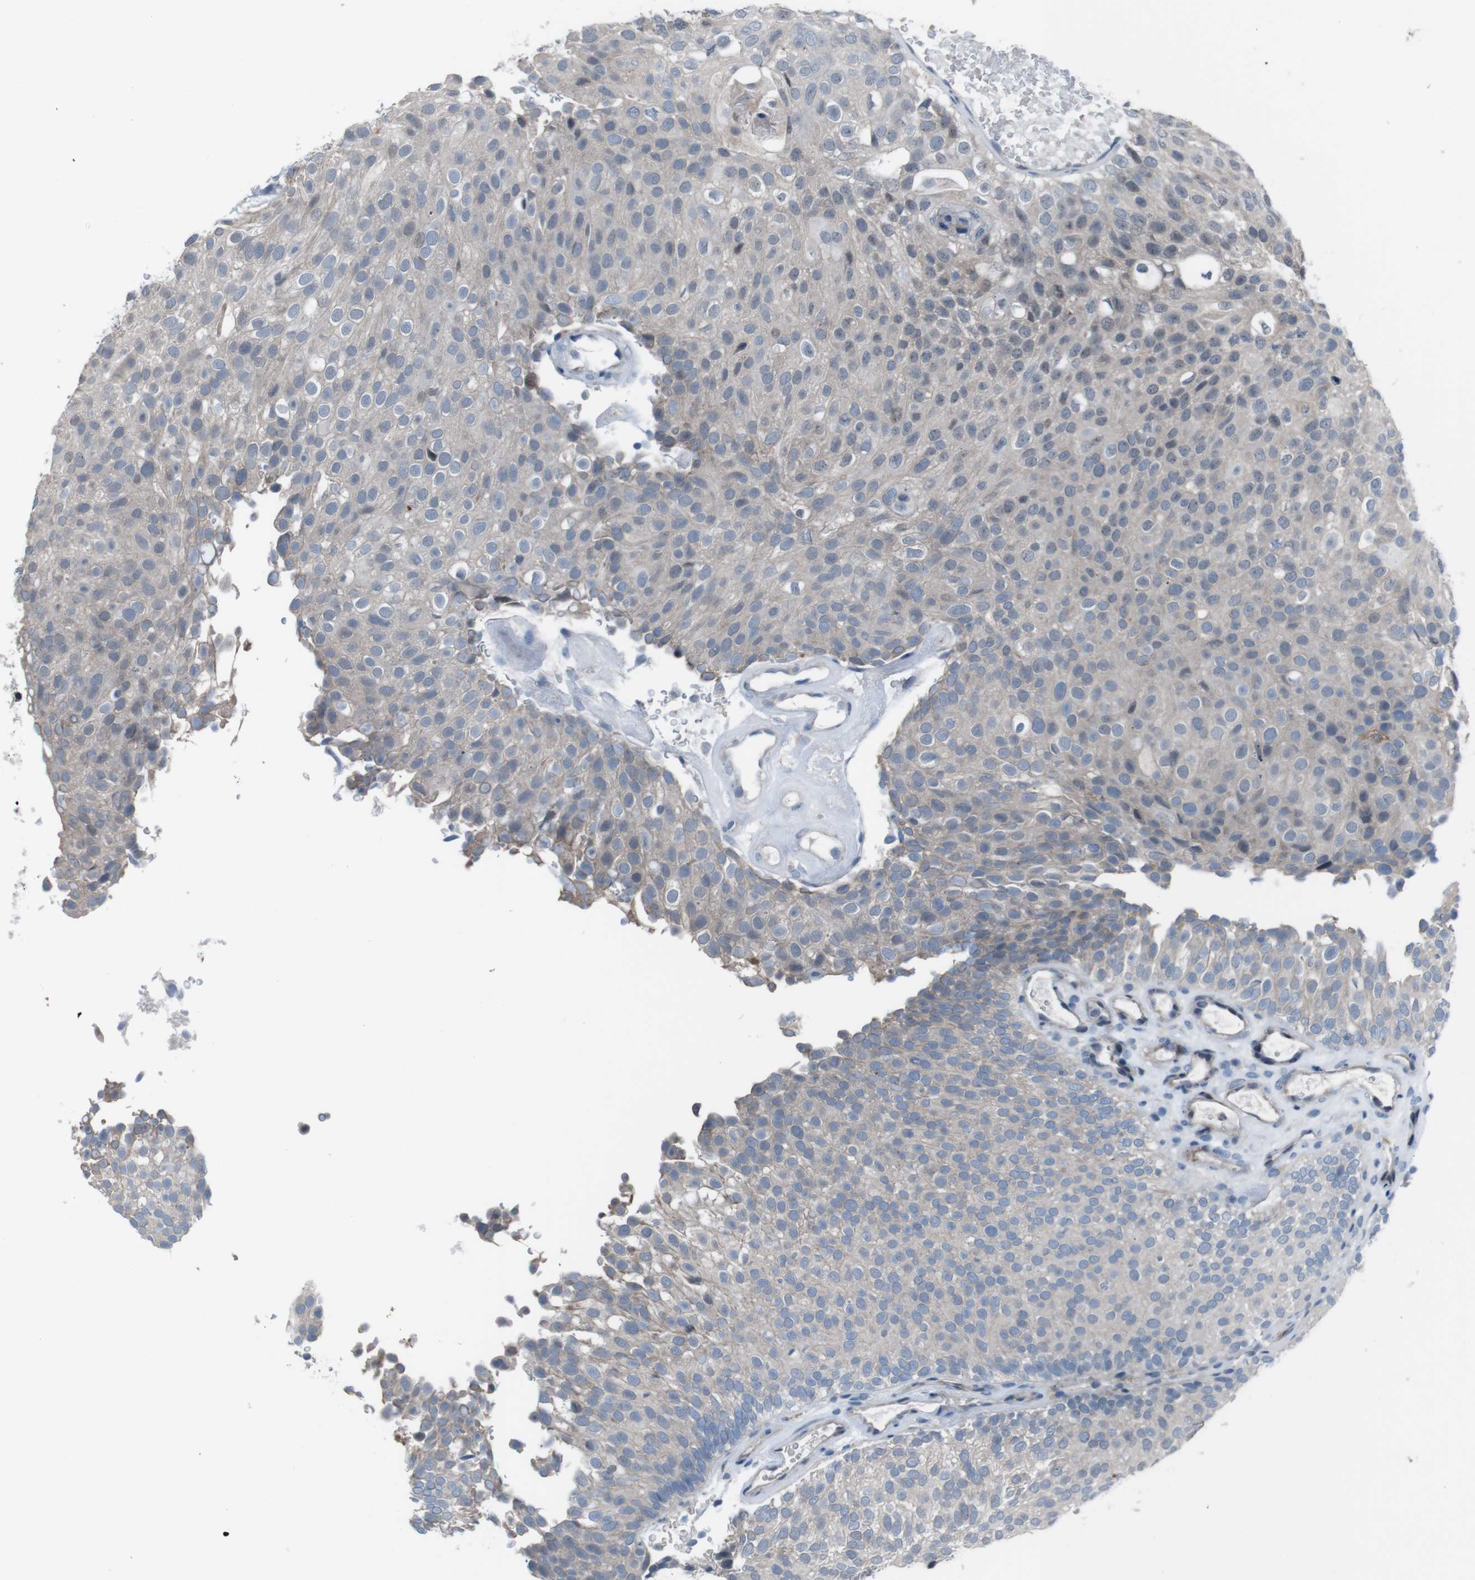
{"staining": {"intensity": "negative", "quantity": "none", "location": "none"}, "tissue": "urothelial cancer", "cell_type": "Tumor cells", "image_type": "cancer", "snomed": [{"axis": "morphology", "description": "Urothelial carcinoma, Low grade"}, {"axis": "topography", "description": "Urinary bladder"}], "caption": "Immunohistochemistry (IHC) of urothelial cancer shows no expression in tumor cells.", "gene": "CDH22", "patient": {"sex": "male", "age": 78}}